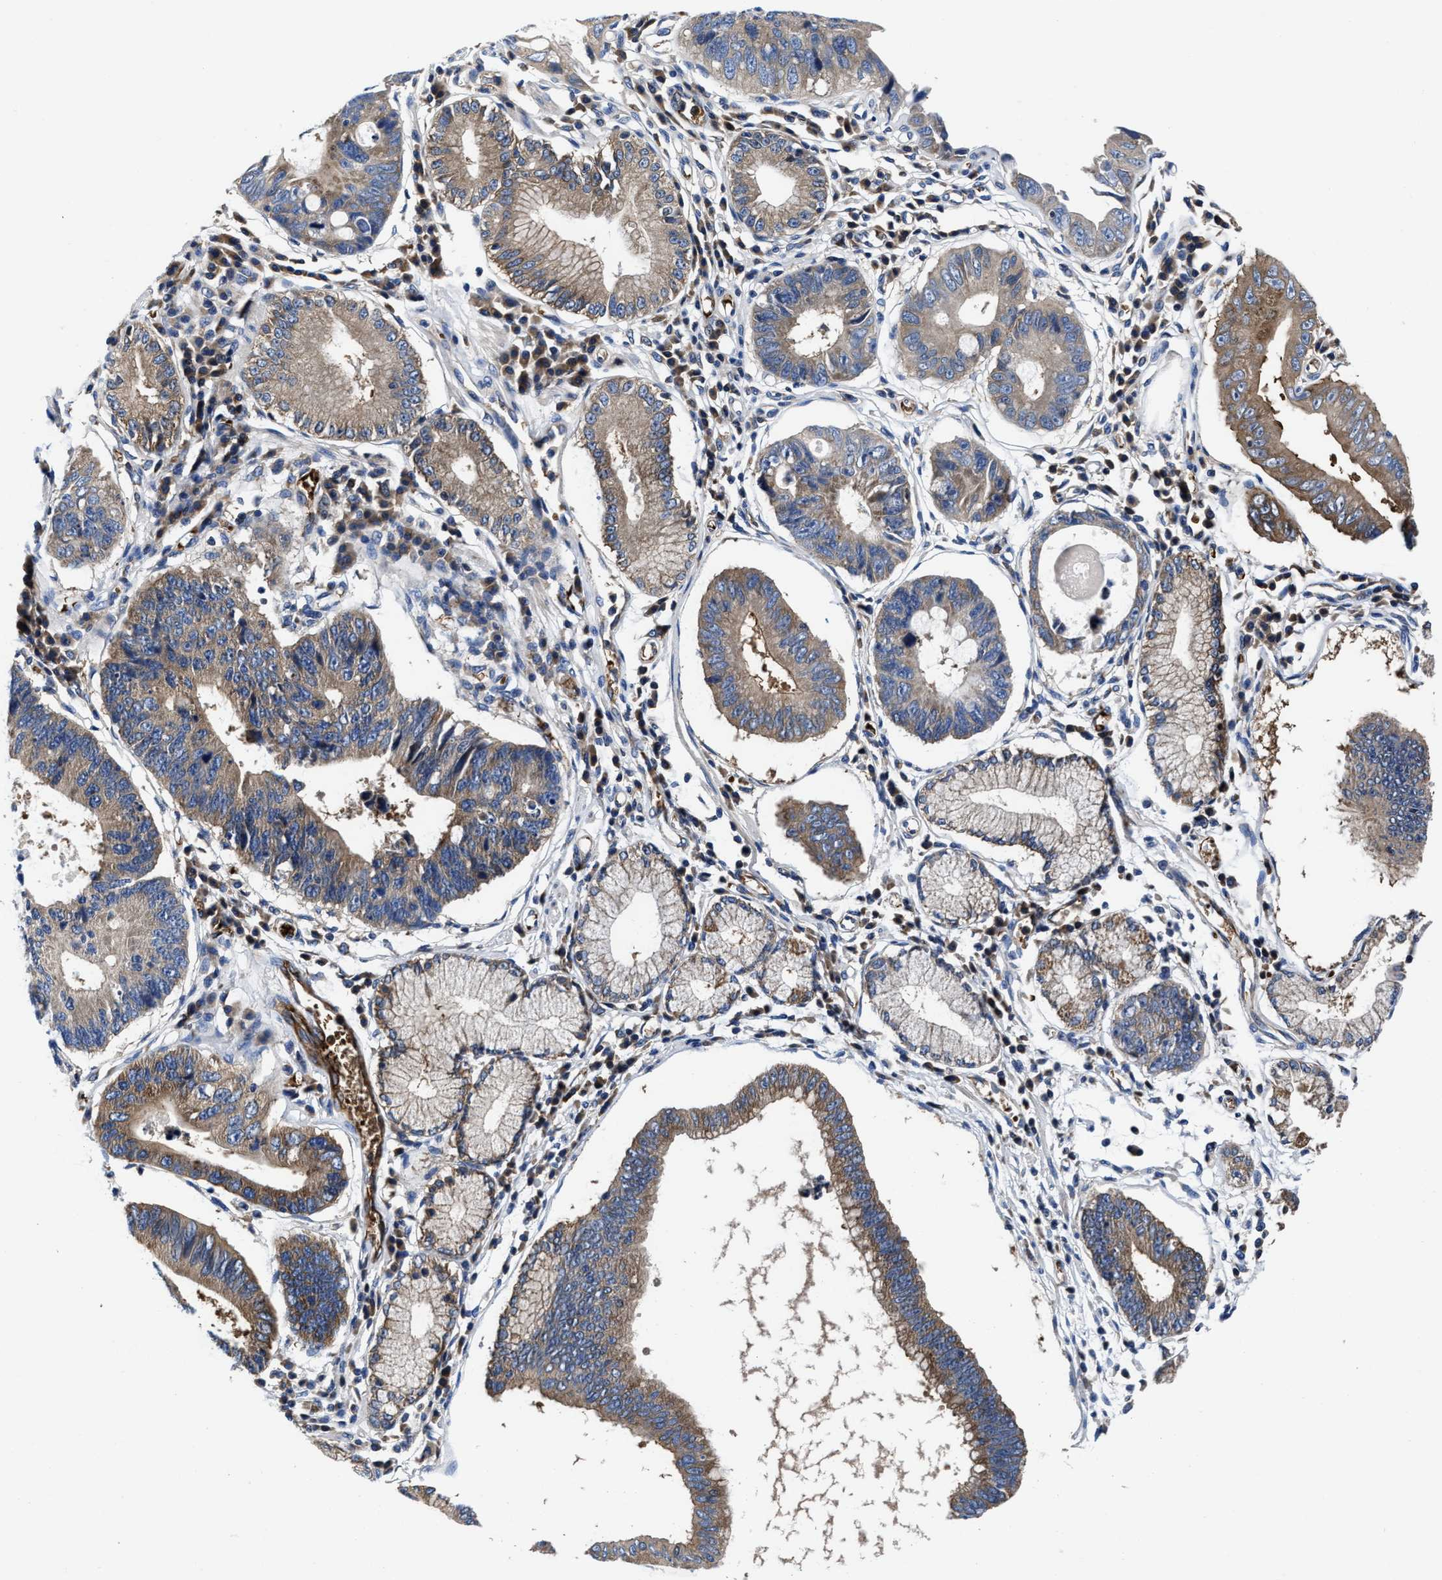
{"staining": {"intensity": "moderate", "quantity": "25%-75%", "location": "cytoplasmic/membranous"}, "tissue": "stomach cancer", "cell_type": "Tumor cells", "image_type": "cancer", "snomed": [{"axis": "morphology", "description": "Adenocarcinoma, NOS"}, {"axis": "topography", "description": "Stomach"}], "caption": "A micrograph of stomach cancer stained for a protein exhibits moderate cytoplasmic/membranous brown staining in tumor cells.", "gene": "PHLPP1", "patient": {"sex": "male", "age": 59}}